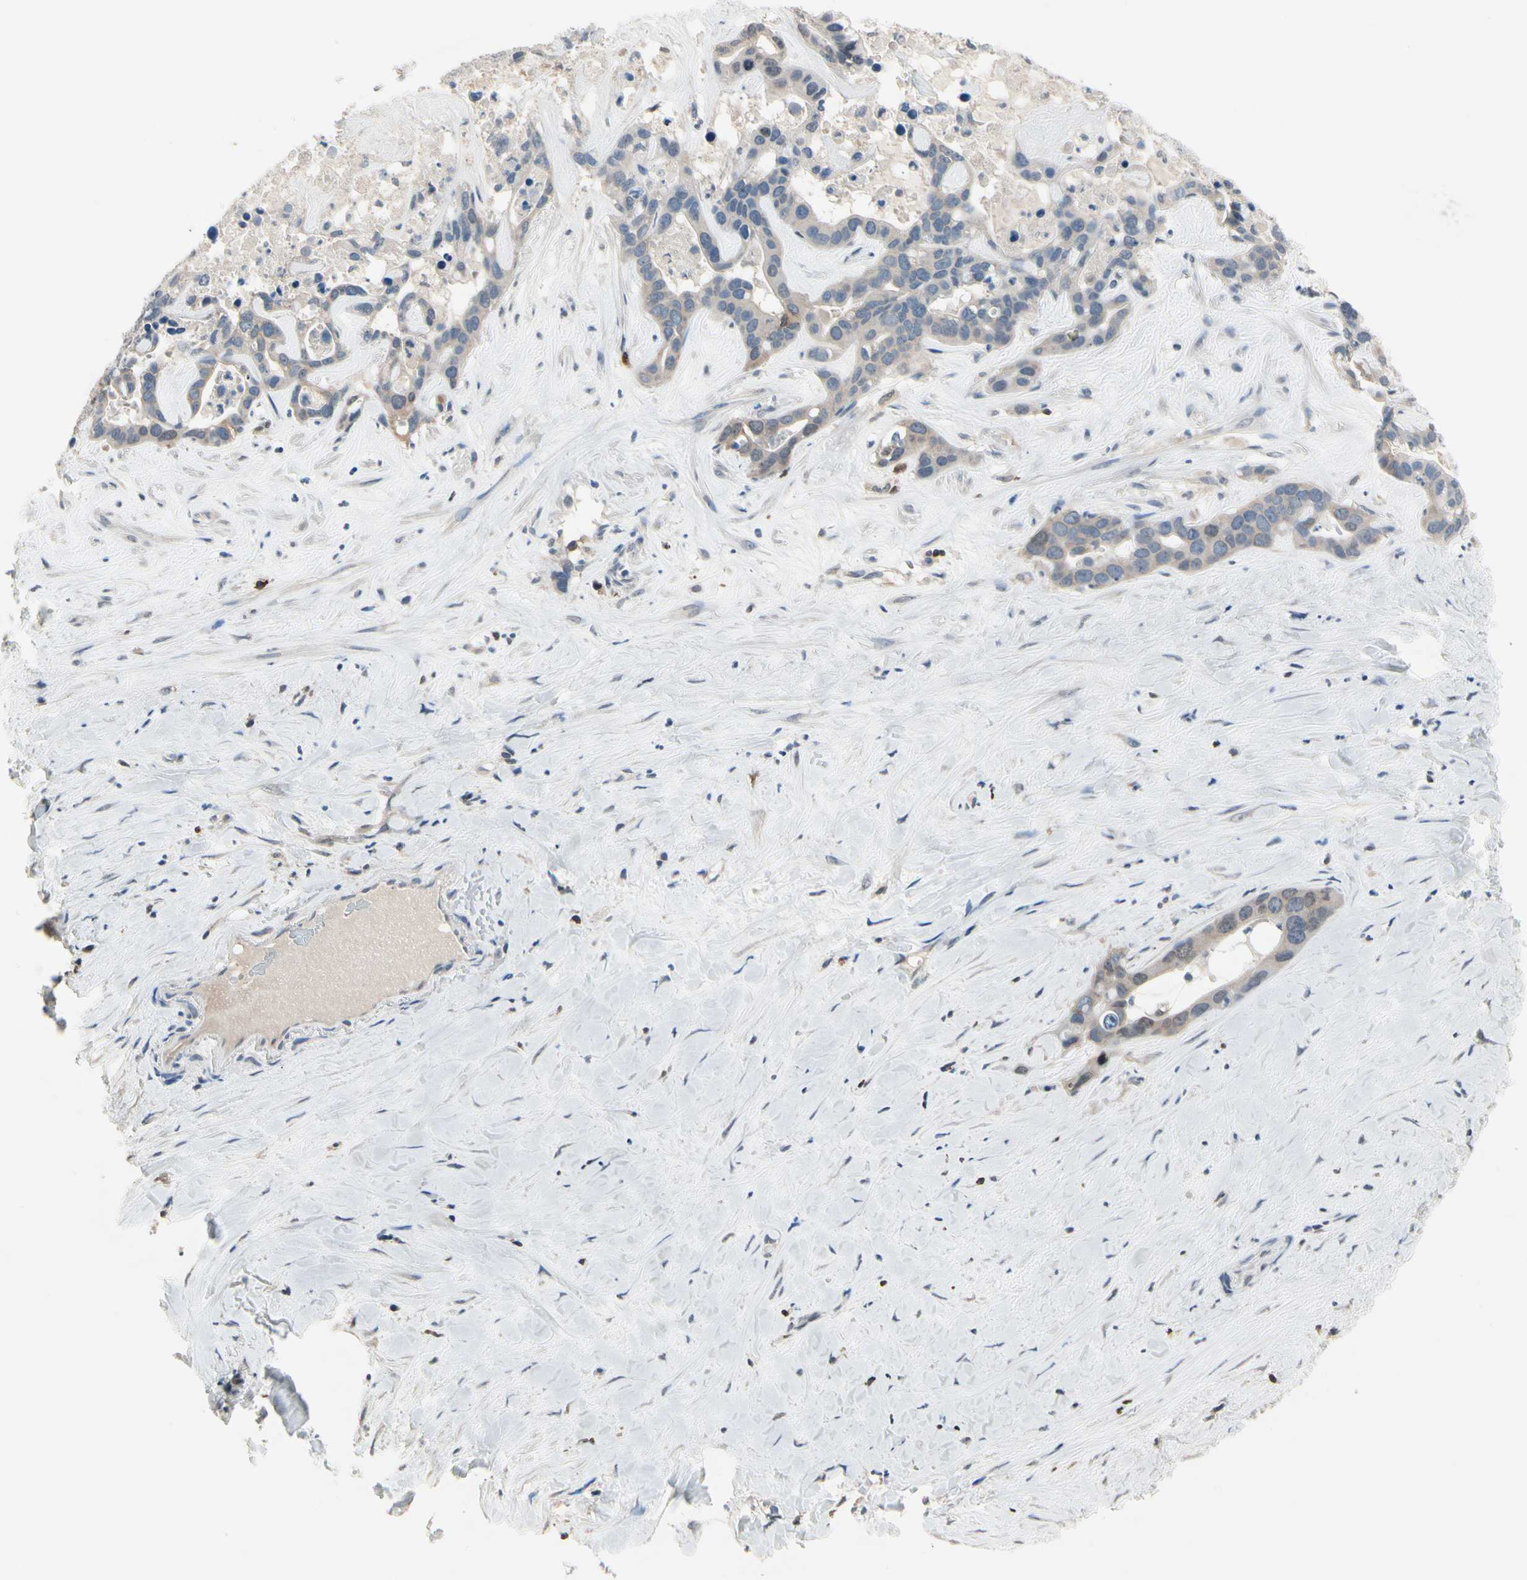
{"staining": {"intensity": "moderate", "quantity": "<25%", "location": "cytoplasmic/membranous,nuclear"}, "tissue": "liver cancer", "cell_type": "Tumor cells", "image_type": "cancer", "snomed": [{"axis": "morphology", "description": "Cholangiocarcinoma"}, {"axis": "topography", "description": "Liver"}], "caption": "Human liver cholangiocarcinoma stained with a protein marker exhibits moderate staining in tumor cells.", "gene": "NFATC2", "patient": {"sex": "female", "age": 65}}